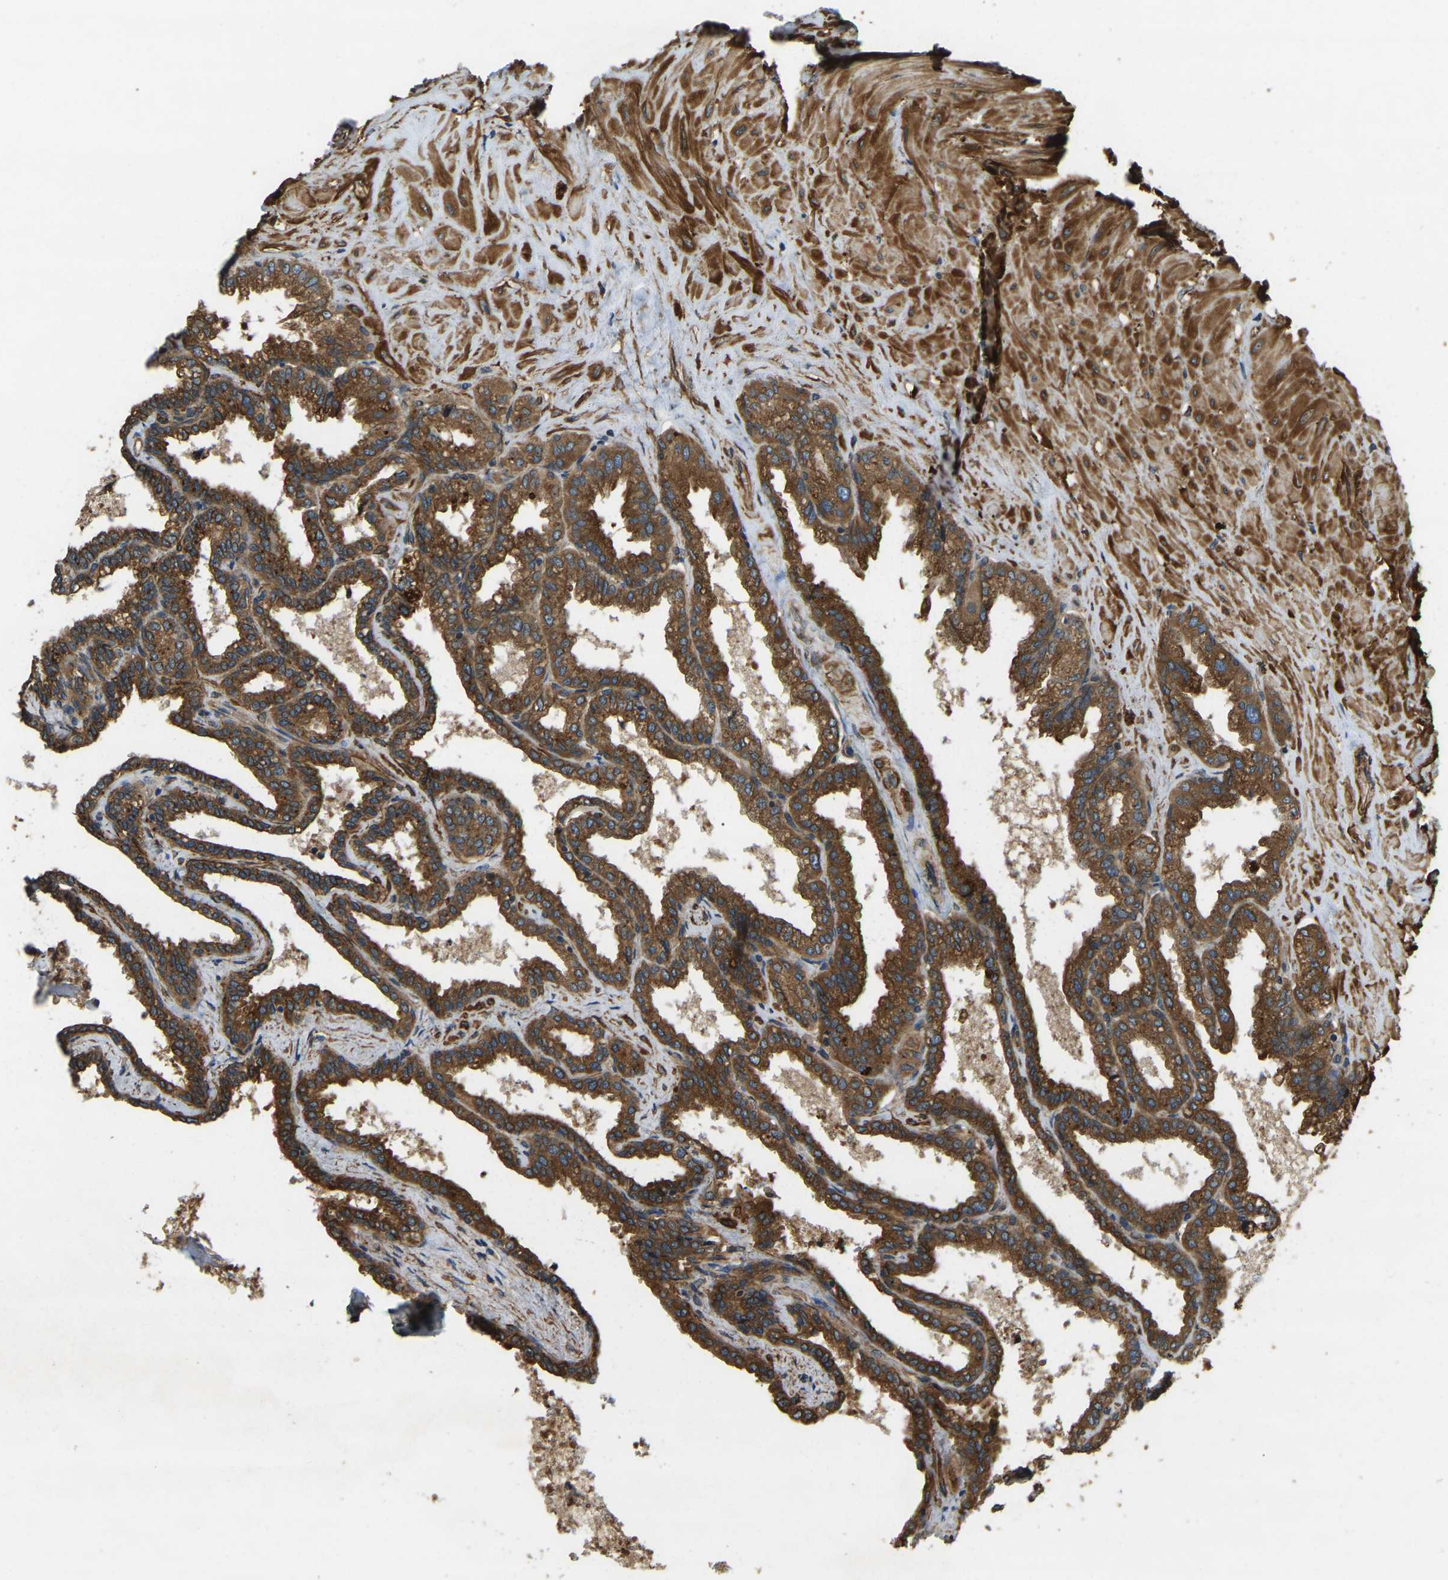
{"staining": {"intensity": "strong", "quantity": ">75%", "location": "cytoplasmic/membranous"}, "tissue": "seminal vesicle", "cell_type": "Glandular cells", "image_type": "normal", "snomed": [{"axis": "morphology", "description": "Normal tissue, NOS"}, {"axis": "topography", "description": "Seminal veicle"}], "caption": "Glandular cells display strong cytoplasmic/membranous positivity in approximately >75% of cells in benign seminal vesicle.", "gene": "ERGIC1", "patient": {"sex": "male", "age": 46}}